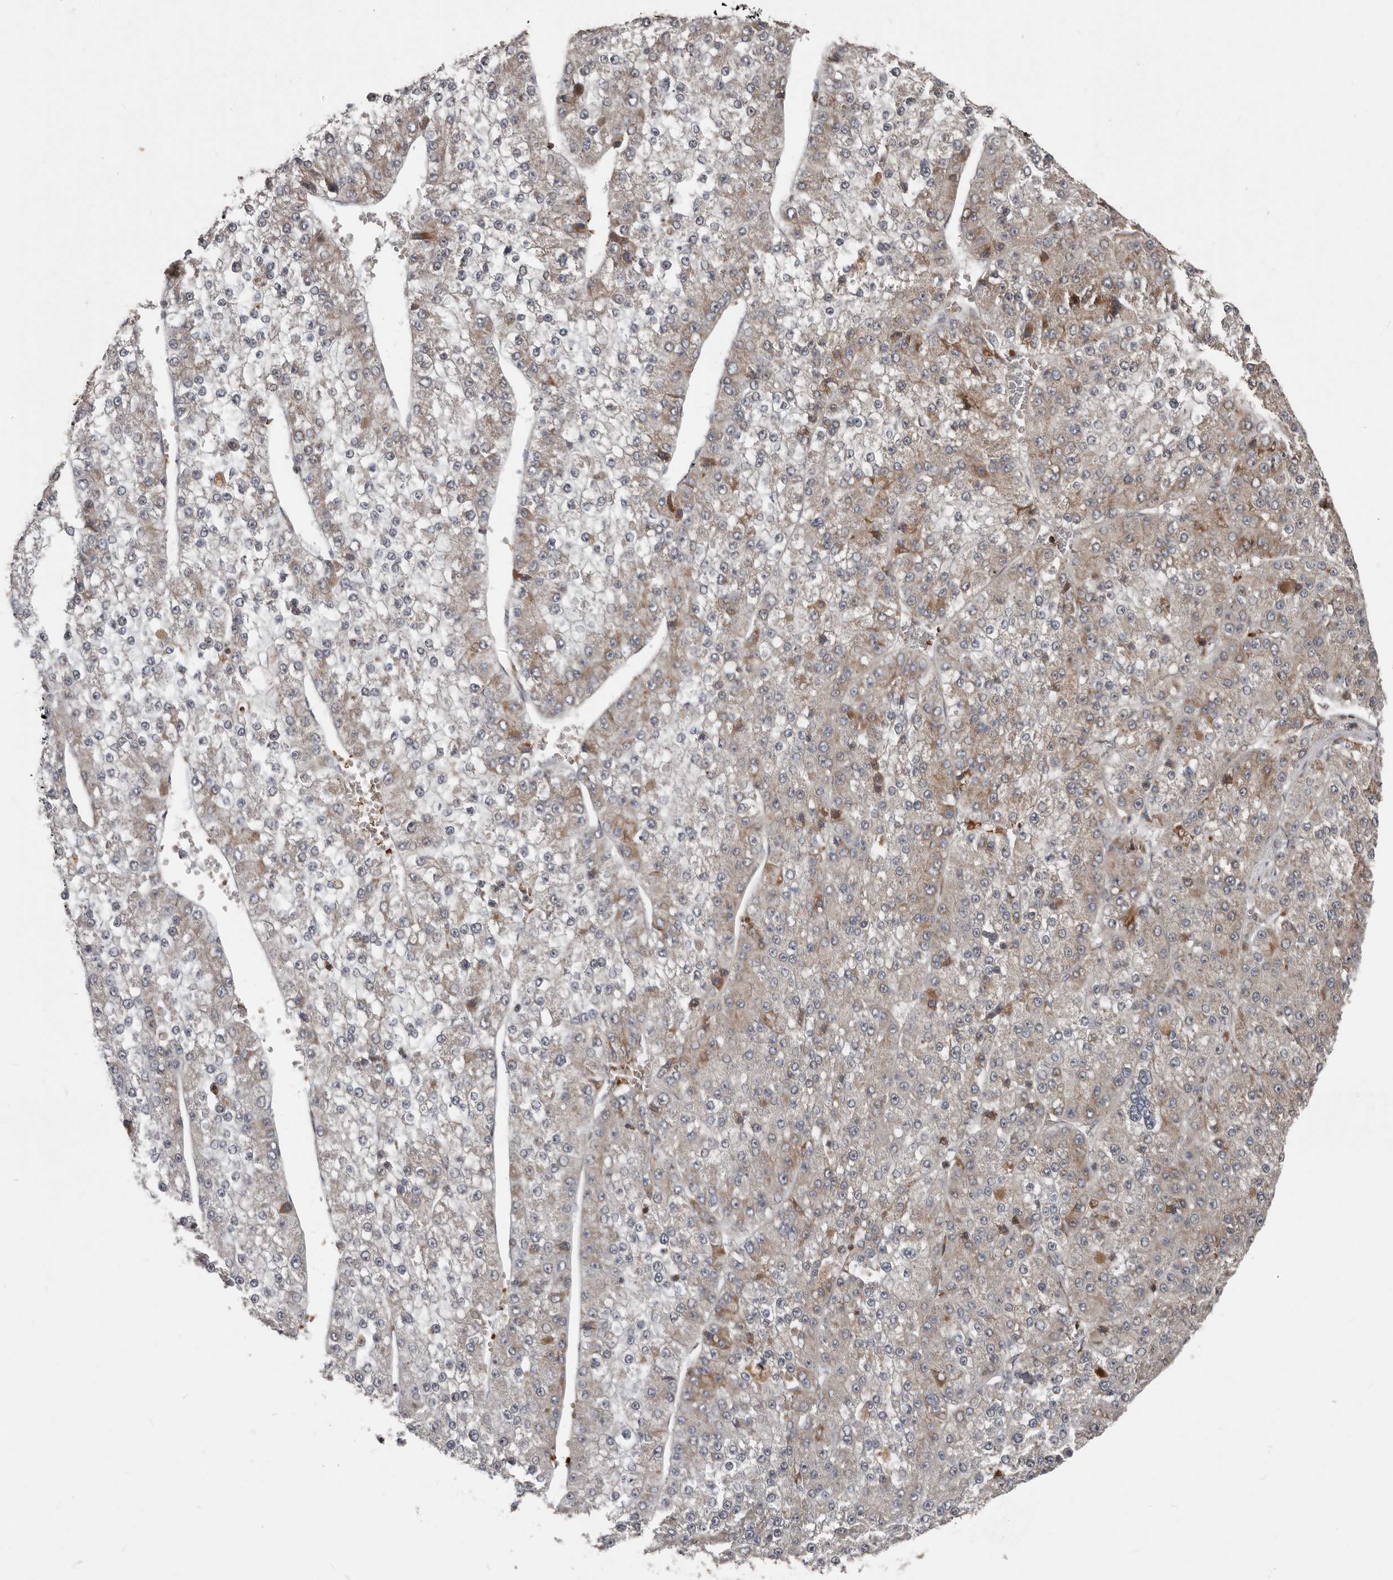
{"staining": {"intensity": "moderate", "quantity": "<25%", "location": "cytoplasmic/membranous"}, "tissue": "liver cancer", "cell_type": "Tumor cells", "image_type": "cancer", "snomed": [{"axis": "morphology", "description": "Carcinoma, Hepatocellular, NOS"}, {"axis": "topography", "description": "Liver"}], "caption": "Liver cancer (hepatocellular carcinoma) stained for a protein displays moderate cytoplasmic/membranous positivity in tumor cells.", "gene": "FBXO31", "patient": {"sex": "female", "age": 73}}